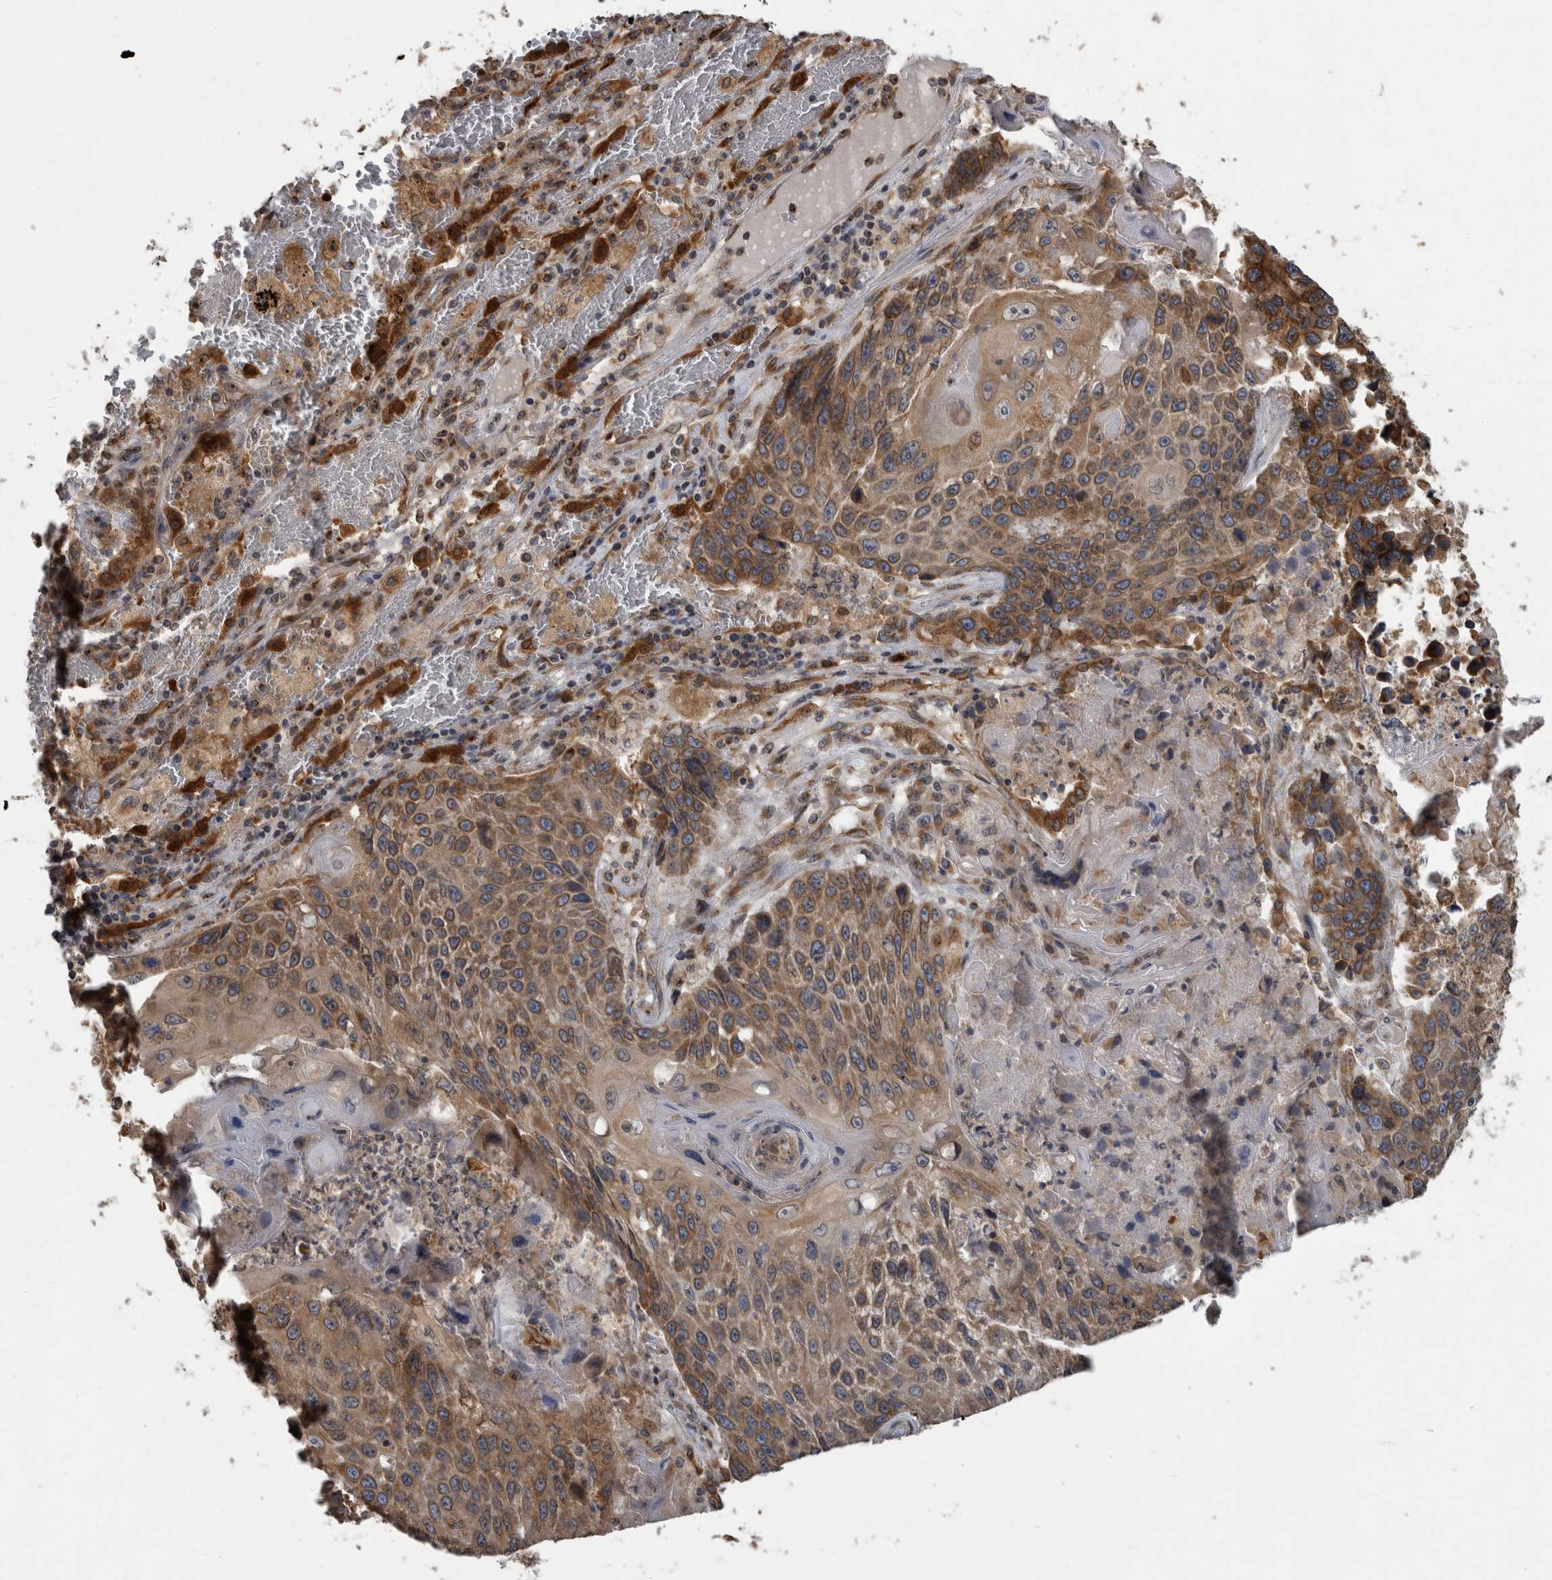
{"staining": {"intensity": "strong", "quantity": ">75%", "location": "cytoplasmic/membranous"}, "tissue": "lung cancer", "cell_type": "Tumor cells", "image_type": "cancer", "snomed": [{"axis": "morphology", "description": "Adenocarcinoma, NOS"}, {"axis": "topography", "description": "Lung"}], "caption": "DAB (3,3'-diaminobenzidine) immunohistochemical staining of human adenocarcinoma (lung) shows strong cytoplasmic/membranous protein staining in about >75% of tumor cells. Immunohistochemistry stains the protein in brown and the nuclei are stained blue.", "gene": "LMAN2L", "patient": {"sex": "male", "age": 64}}